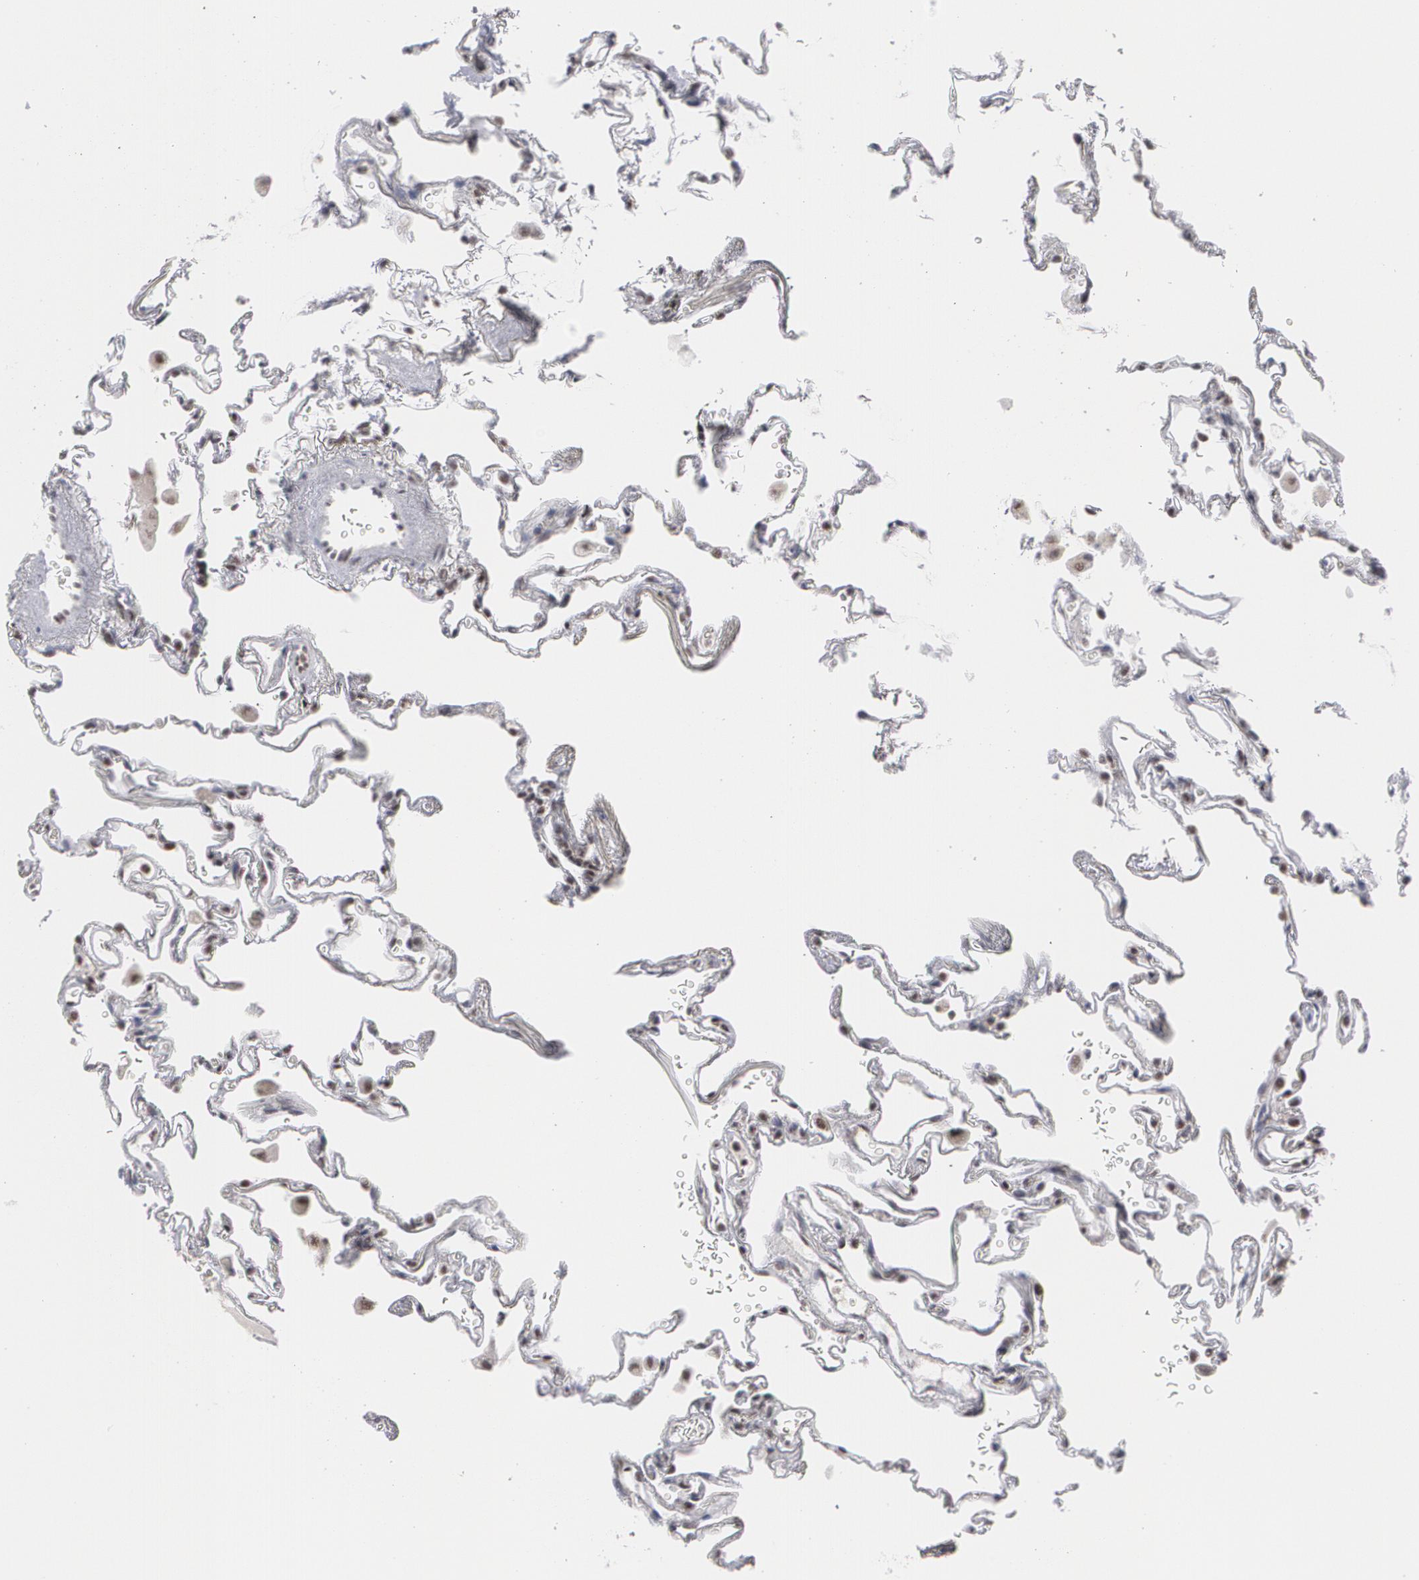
{"staining": {"intensity": "moderate", "quantity": "25%-75%", "location": "nuclear"}, "tissue": "lung", "cell_type": "Alveolar cells", "image_type": "normal", "snomed": [{"axis": "morphology", "description": "Normal tissue, NOS"}, {"axis": "morphology", "description": "Inflammation, NOS"}, {"axis": "topography", "description": "Lung"}], "caption": "This image shows immunohistochemistry staining of normal lung, with medium moderate nuclear staining in approximately 25%-75% of alveolar cells.", "gene": "MCL1", "patient": {"sex": "male", "age": 69}}